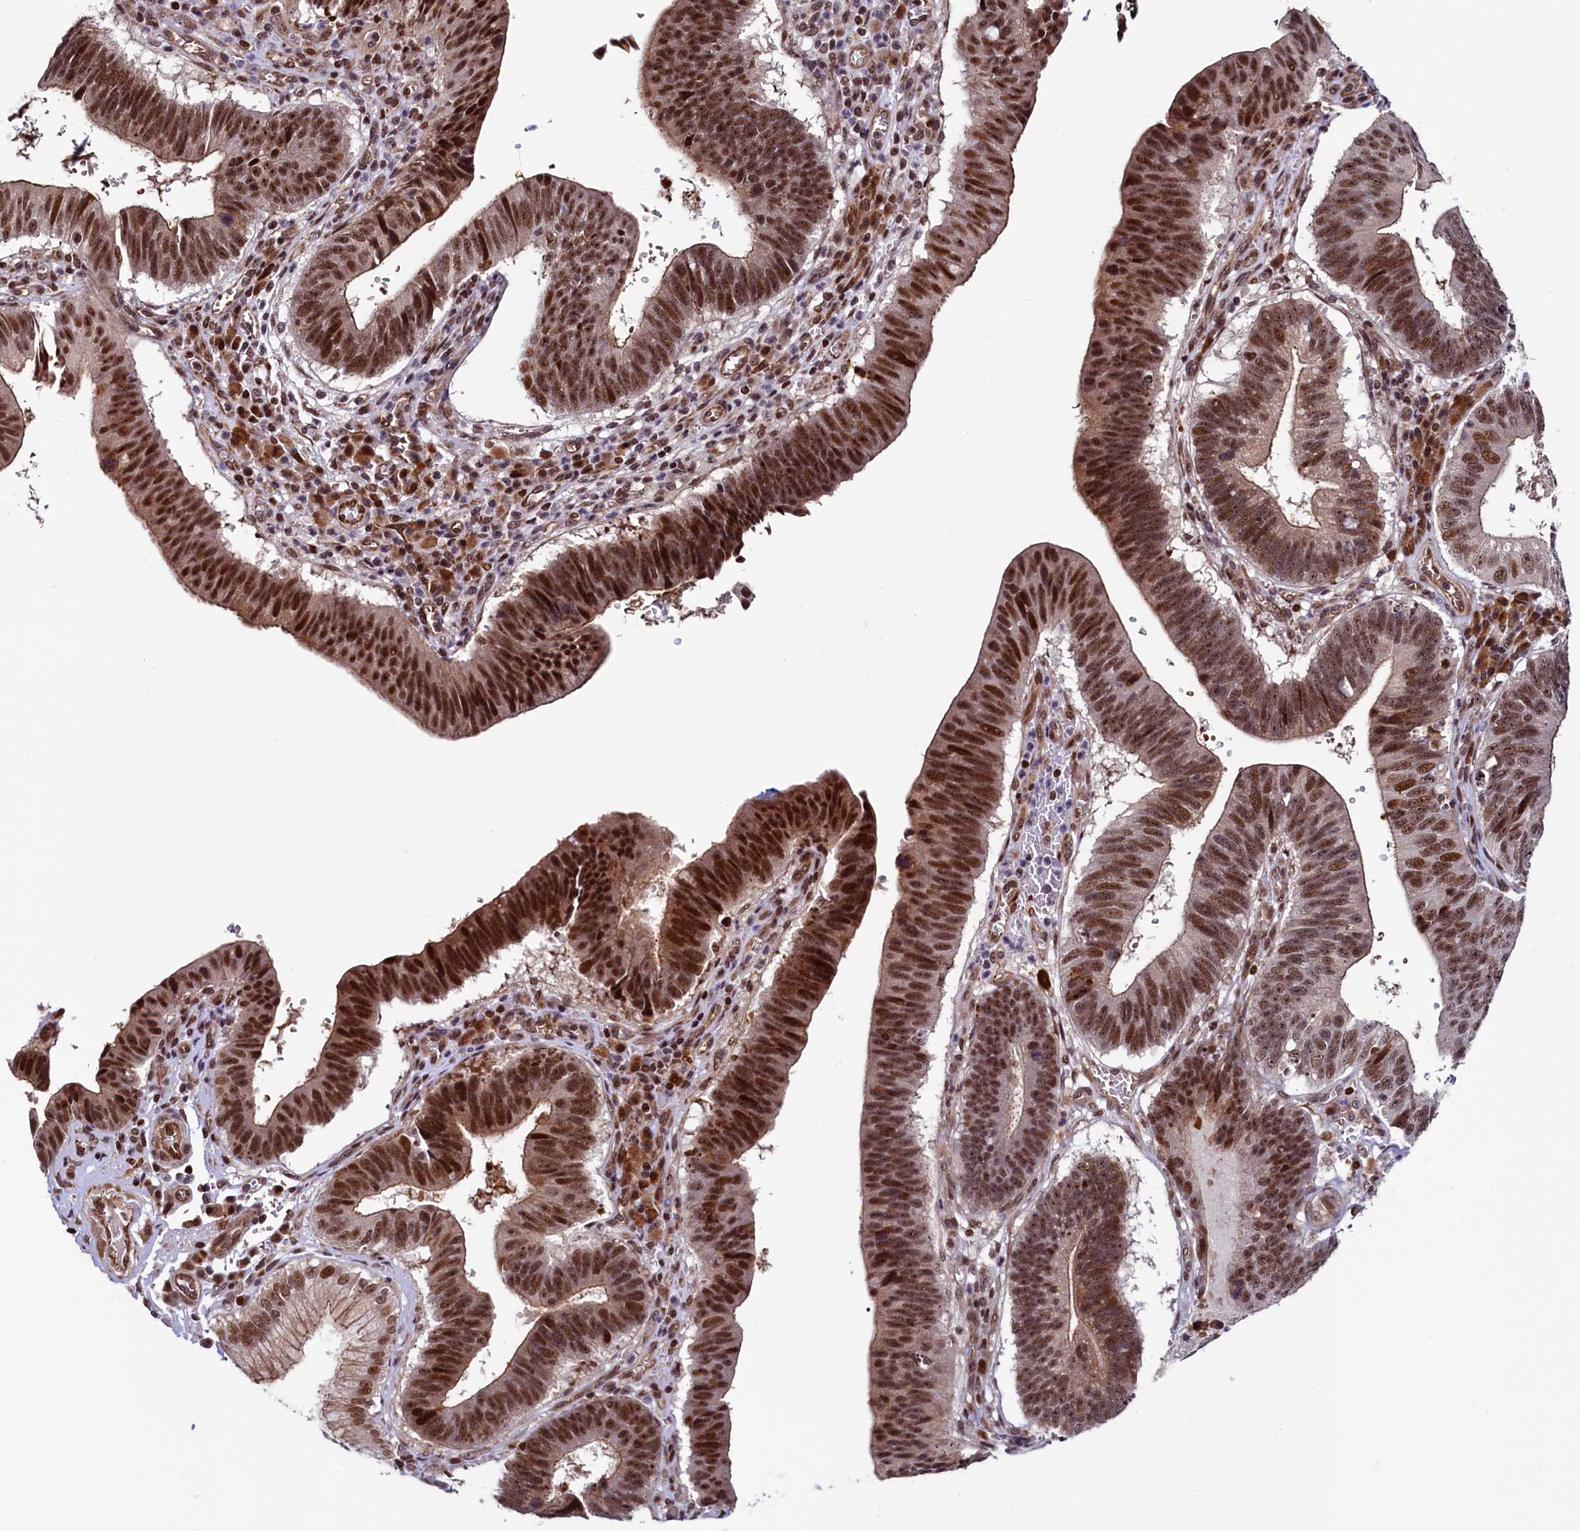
{"staining": {"intensity": "strong", "quantity": ">75%", "location": "nuclear"}, "tissue": "stomach cancer", "cell_type": "Tumor cells", "image_type": "cancer", "snomed": [{"axis": "morphology", "description": "Adenocarcinoma, NOS"}, {"axis": "topography", "description": "Stomach"}], "caption": "Immunohistochemical staining of stomach adenocarcinoma exhibits high levels of strong nuclear protein staining in approximately >75% of tumor cells. (brown staining indicates protein expression, while blue staining denotes nuclei).", "gene": "LEO1", "patient": {"sex": "male", "age": 59}}